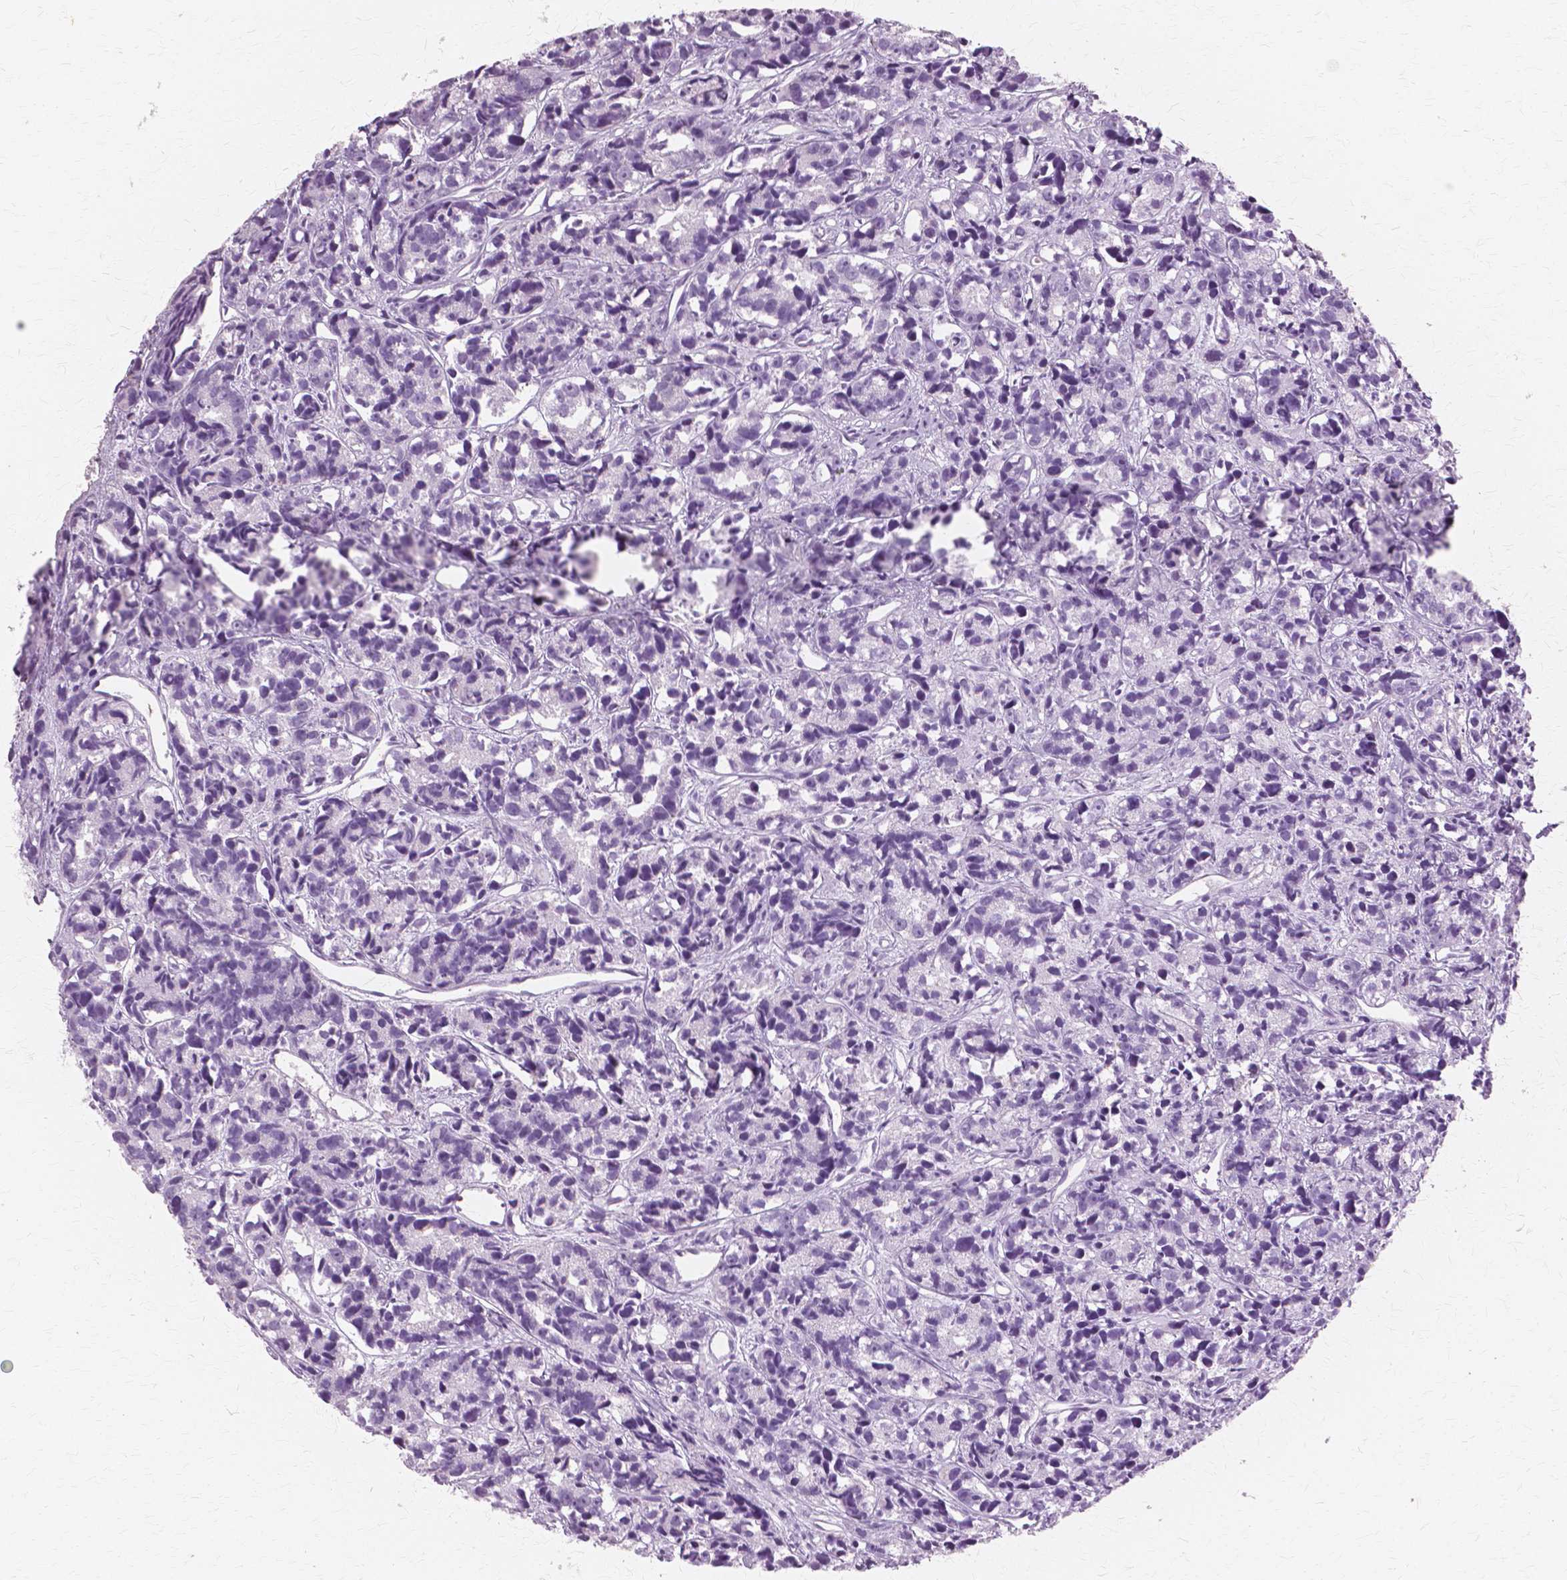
{"staining": {"intensity": "negative", "quantity": "none", "location": "none"}, "tissue": "prostate cancer", "cell_type": "Tumor cells", "image_type": "cancer", "snomed": [{"axis": "morphology", "description": "Adenocarcinoma, High grade"}, {"axis": "topography", "description": "Prostate"}], "caption": "DAB immunohistochemical staining of human prostate cancer (adenocarcinoma (high-grade)) shows no significant expression in tumor cells.", "gene": "SFTPD", "patient": {"sex": "male", "age": 77}}